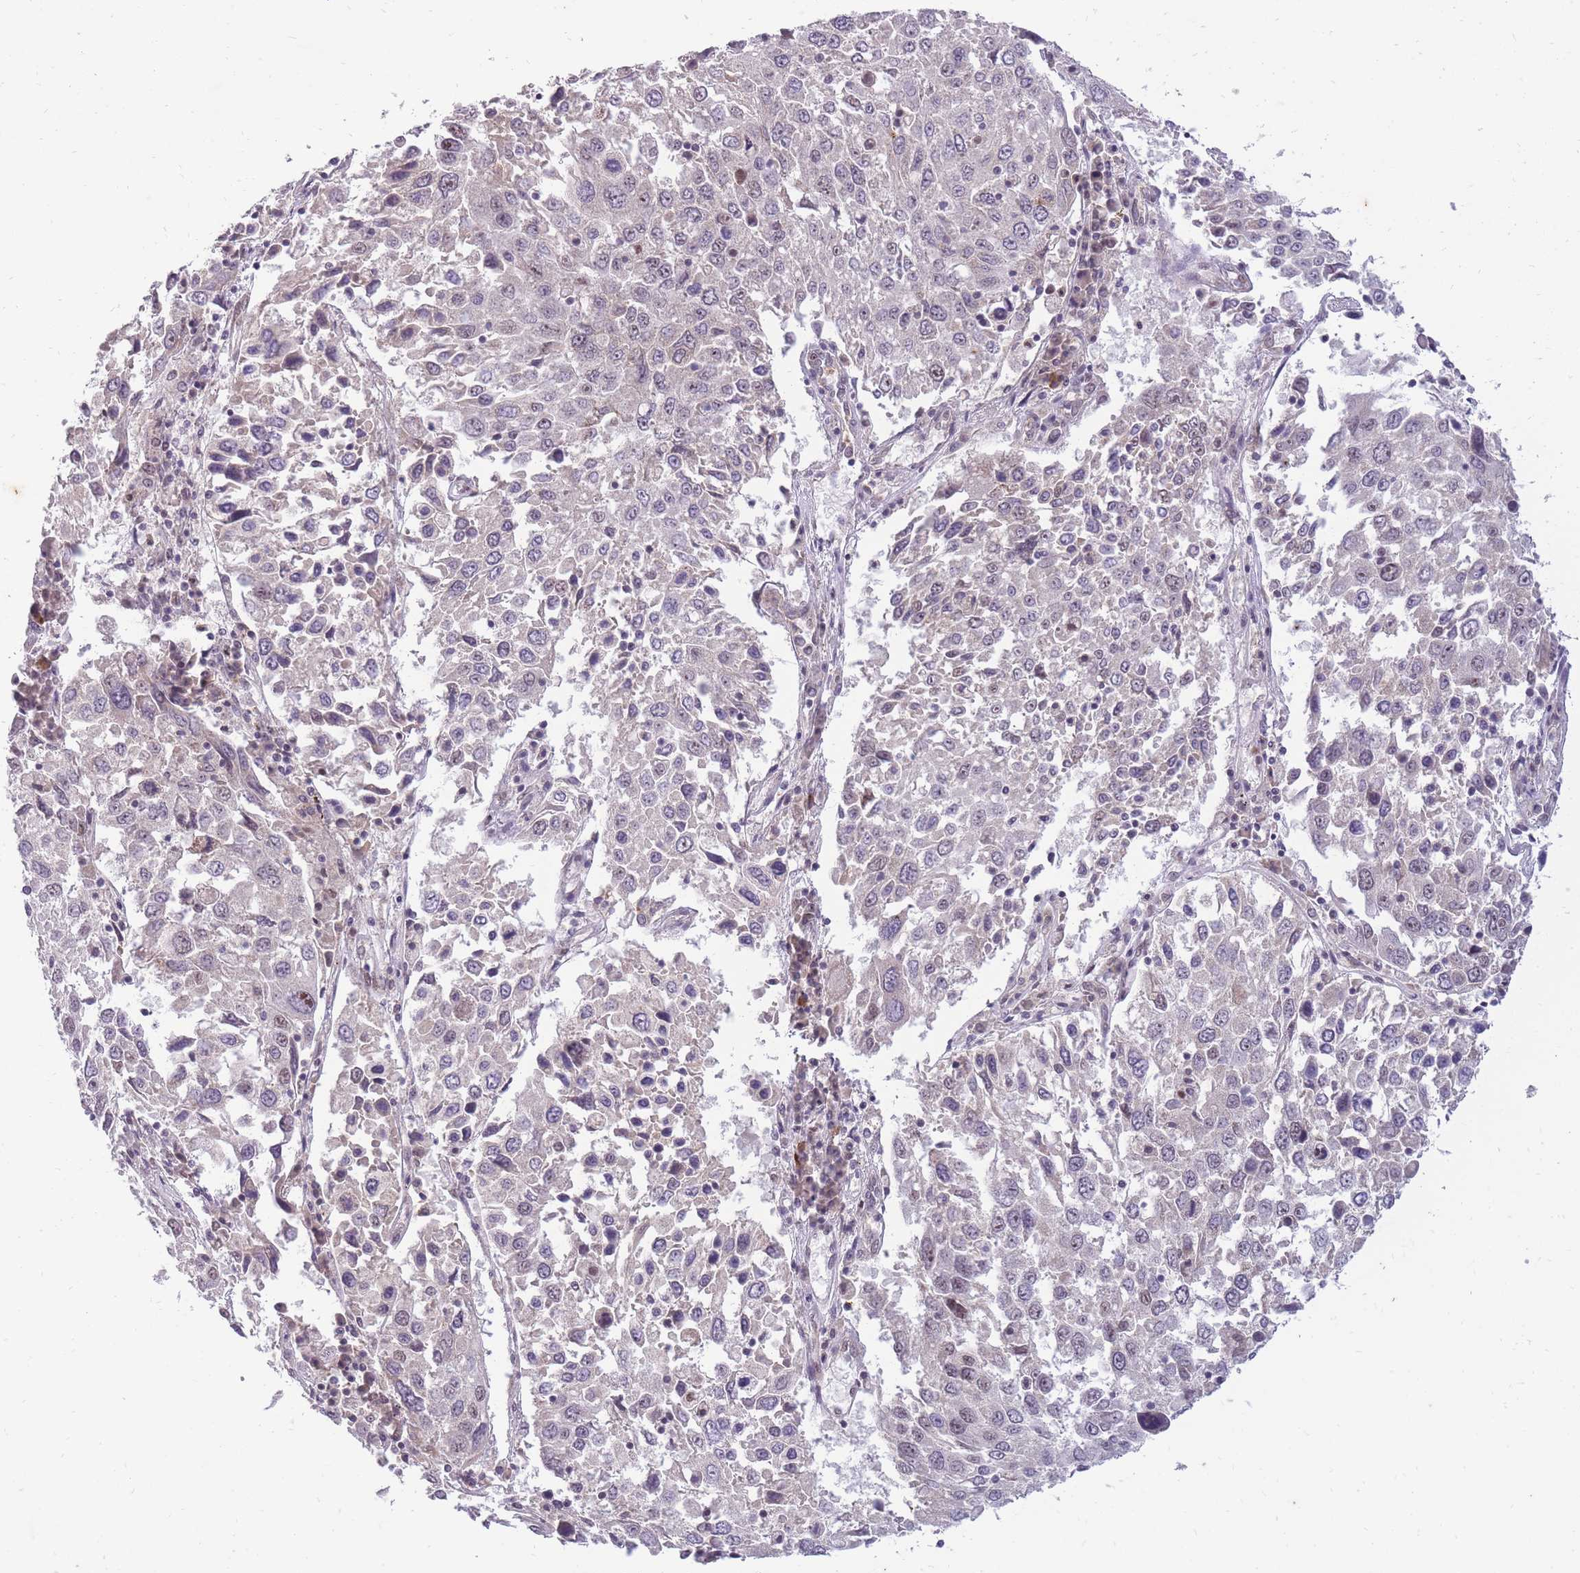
{"staining": {"intensity": "negative", "quantity": "none", "location": "none"}, "tissue": "lung cancer", "cell_type": "Tumor cells", "image_type": "cancer", "snomed": [{"axis": "morphology", "description": "Squamous cell carcinoma, NOS"}, {"axis": "topography", "description": "Lung"}], "caption": "Immunohistochemical staining of human lung cancer demonstrates no significant expression in tumor cells.", "gene": "TIGD1", "patient": {"sex": "male", "age": 65}}